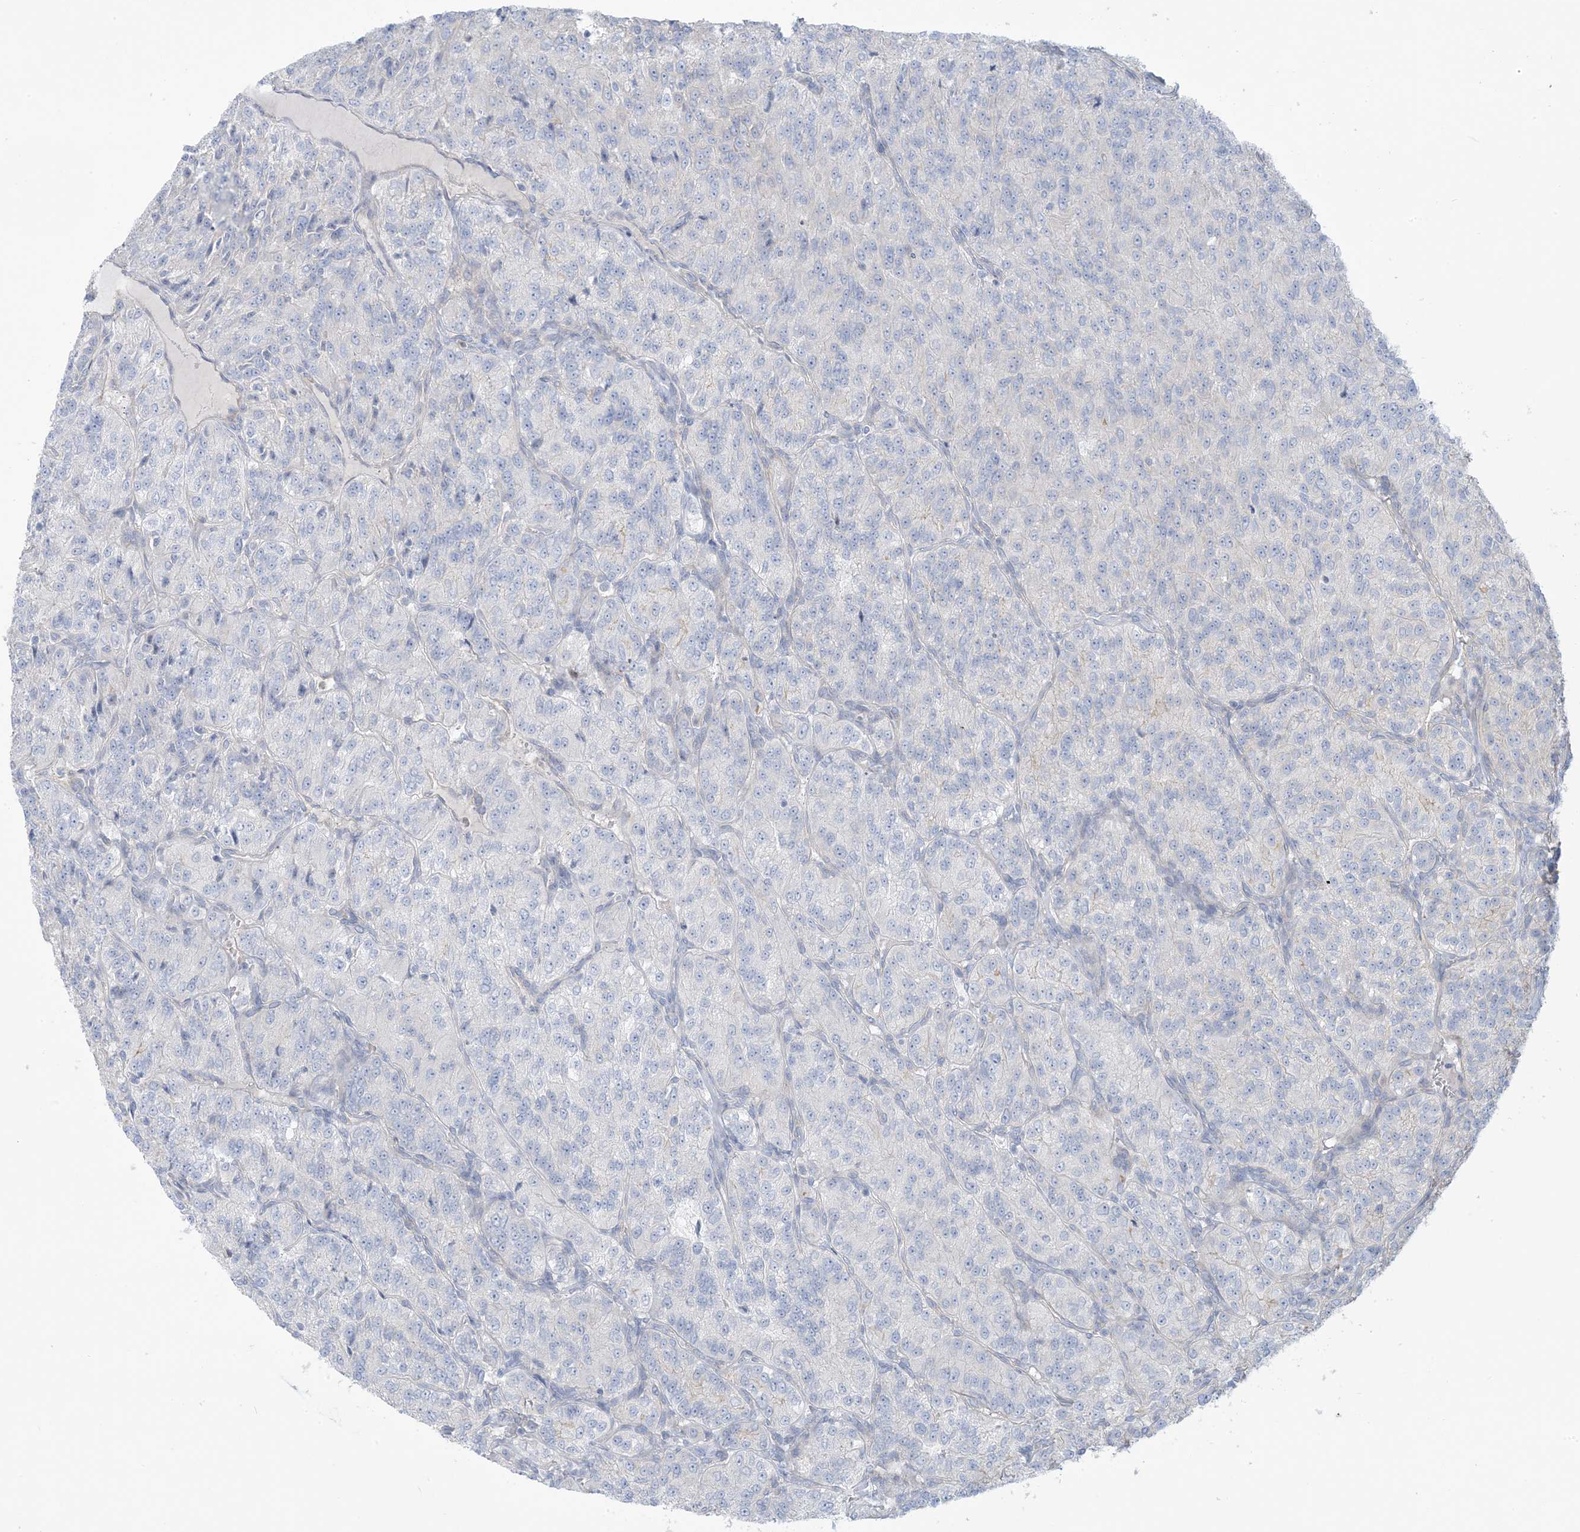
{"staining": {"intensity": "negative", "quantity": "none", "location": "none"}, "tissue": "renal cancer", "cell_type": "Tumor cells", "image_type": "cancer", "snomed": [{"axis": "morphology", "description": "Adenocarcinoma, NOS"}, {"axis": "topography", "description": "Kidney"}], "caption": "The histopathology image shows no significant expression in tumor cells of renal adenocarcinoma. Brightfield microscopy of immunohistochemistry stained with DAB (3,3'-diaminobenzidine) (brown) and hematoxylin (blue), captured at high magnification.", "gene": "MTHFD2L", "patient": {"sex": "female", "age": 63}}